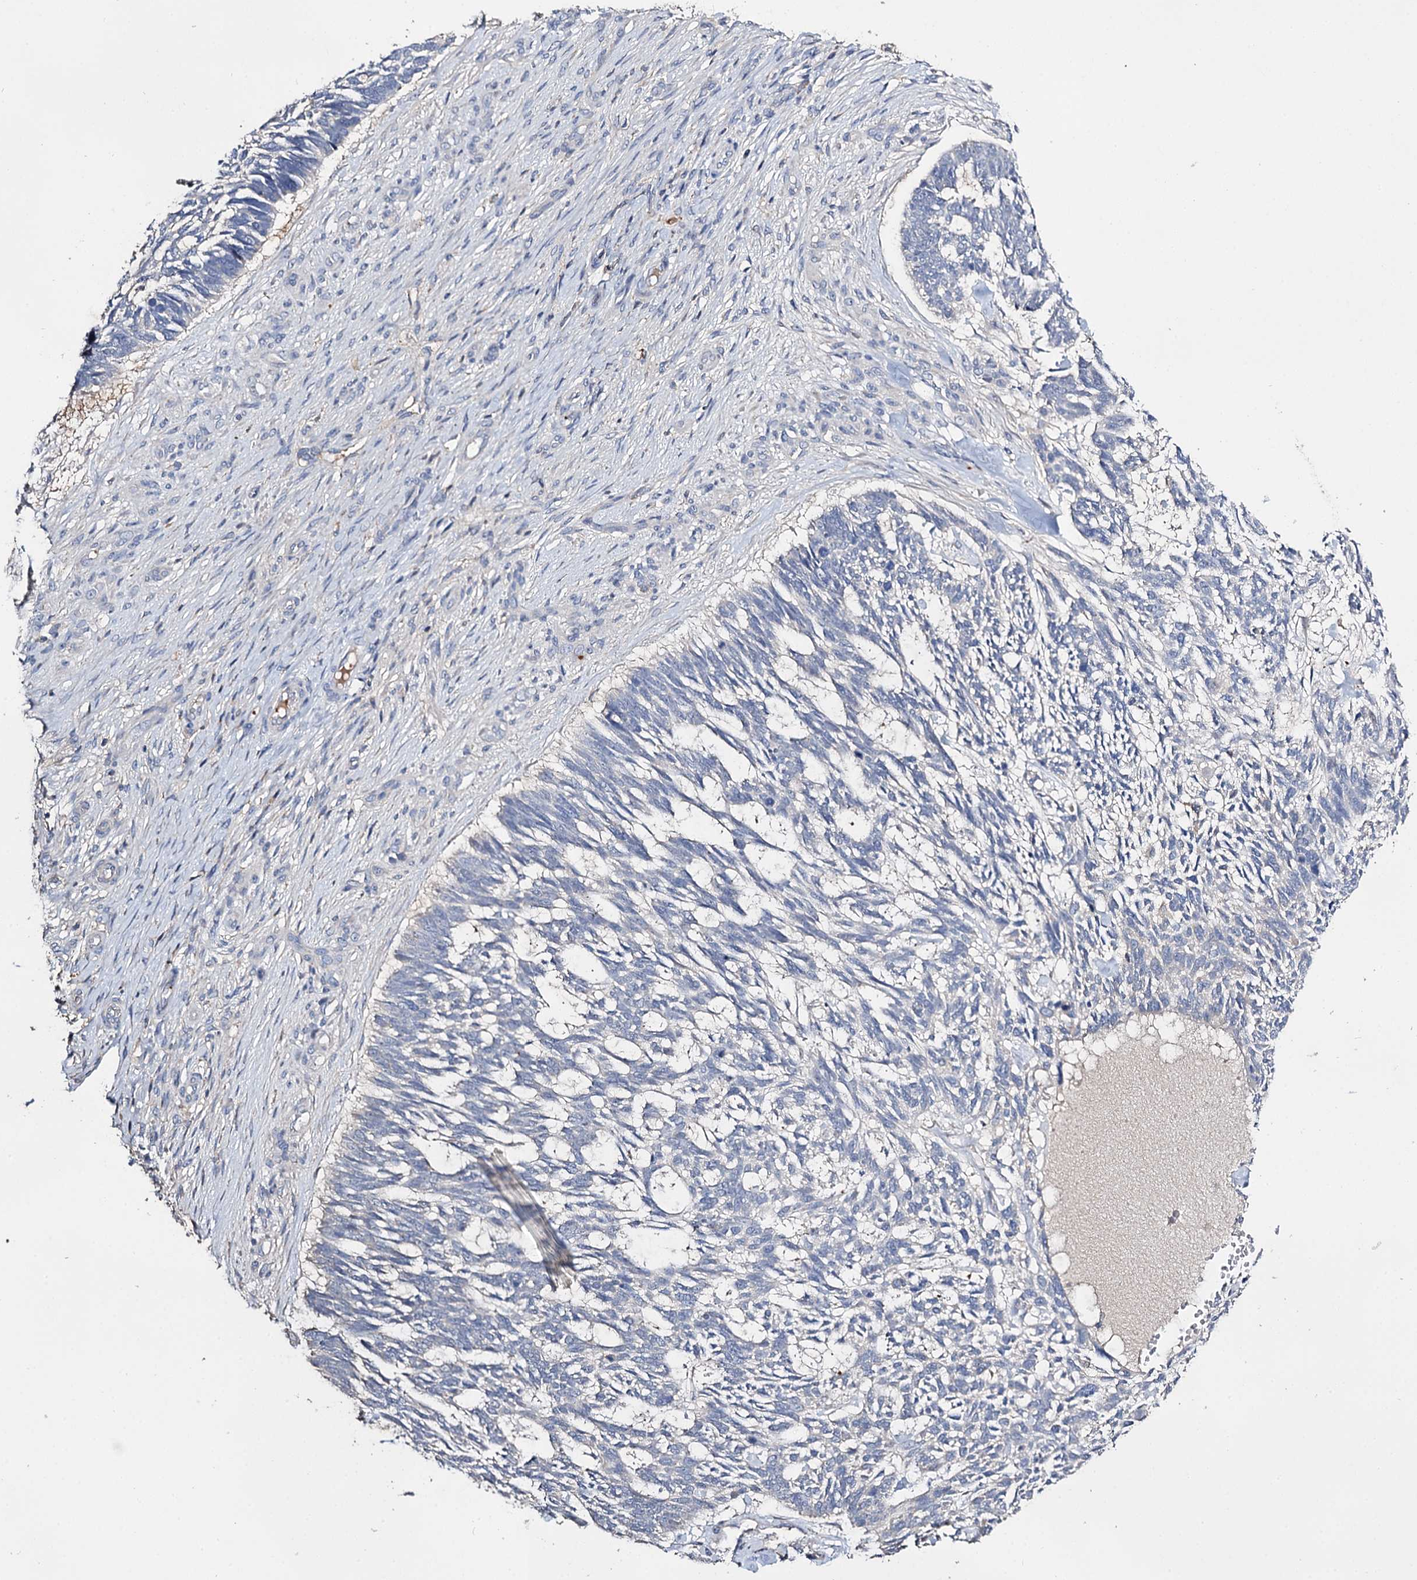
{"staining": {"intensity": "negative", "quantity": "none", "location": "none"}, "tissue": "skin cancer", "cell_type": "Tumor cells", "image_type": "cancer", "snomed": [{"axis": "morphology", "description": "Basal cell carcinoma"}, {"axis": "topography", "description": "Skin"}], "caption": "High magnification brightfield microscopy of skin cancer stained with DAB (brown) and counterstained with hematoxylin (blue): tumor cells show no significant positivity.", "gene": "DNAH6", "patient": {"sex": "male", "age": 88}}